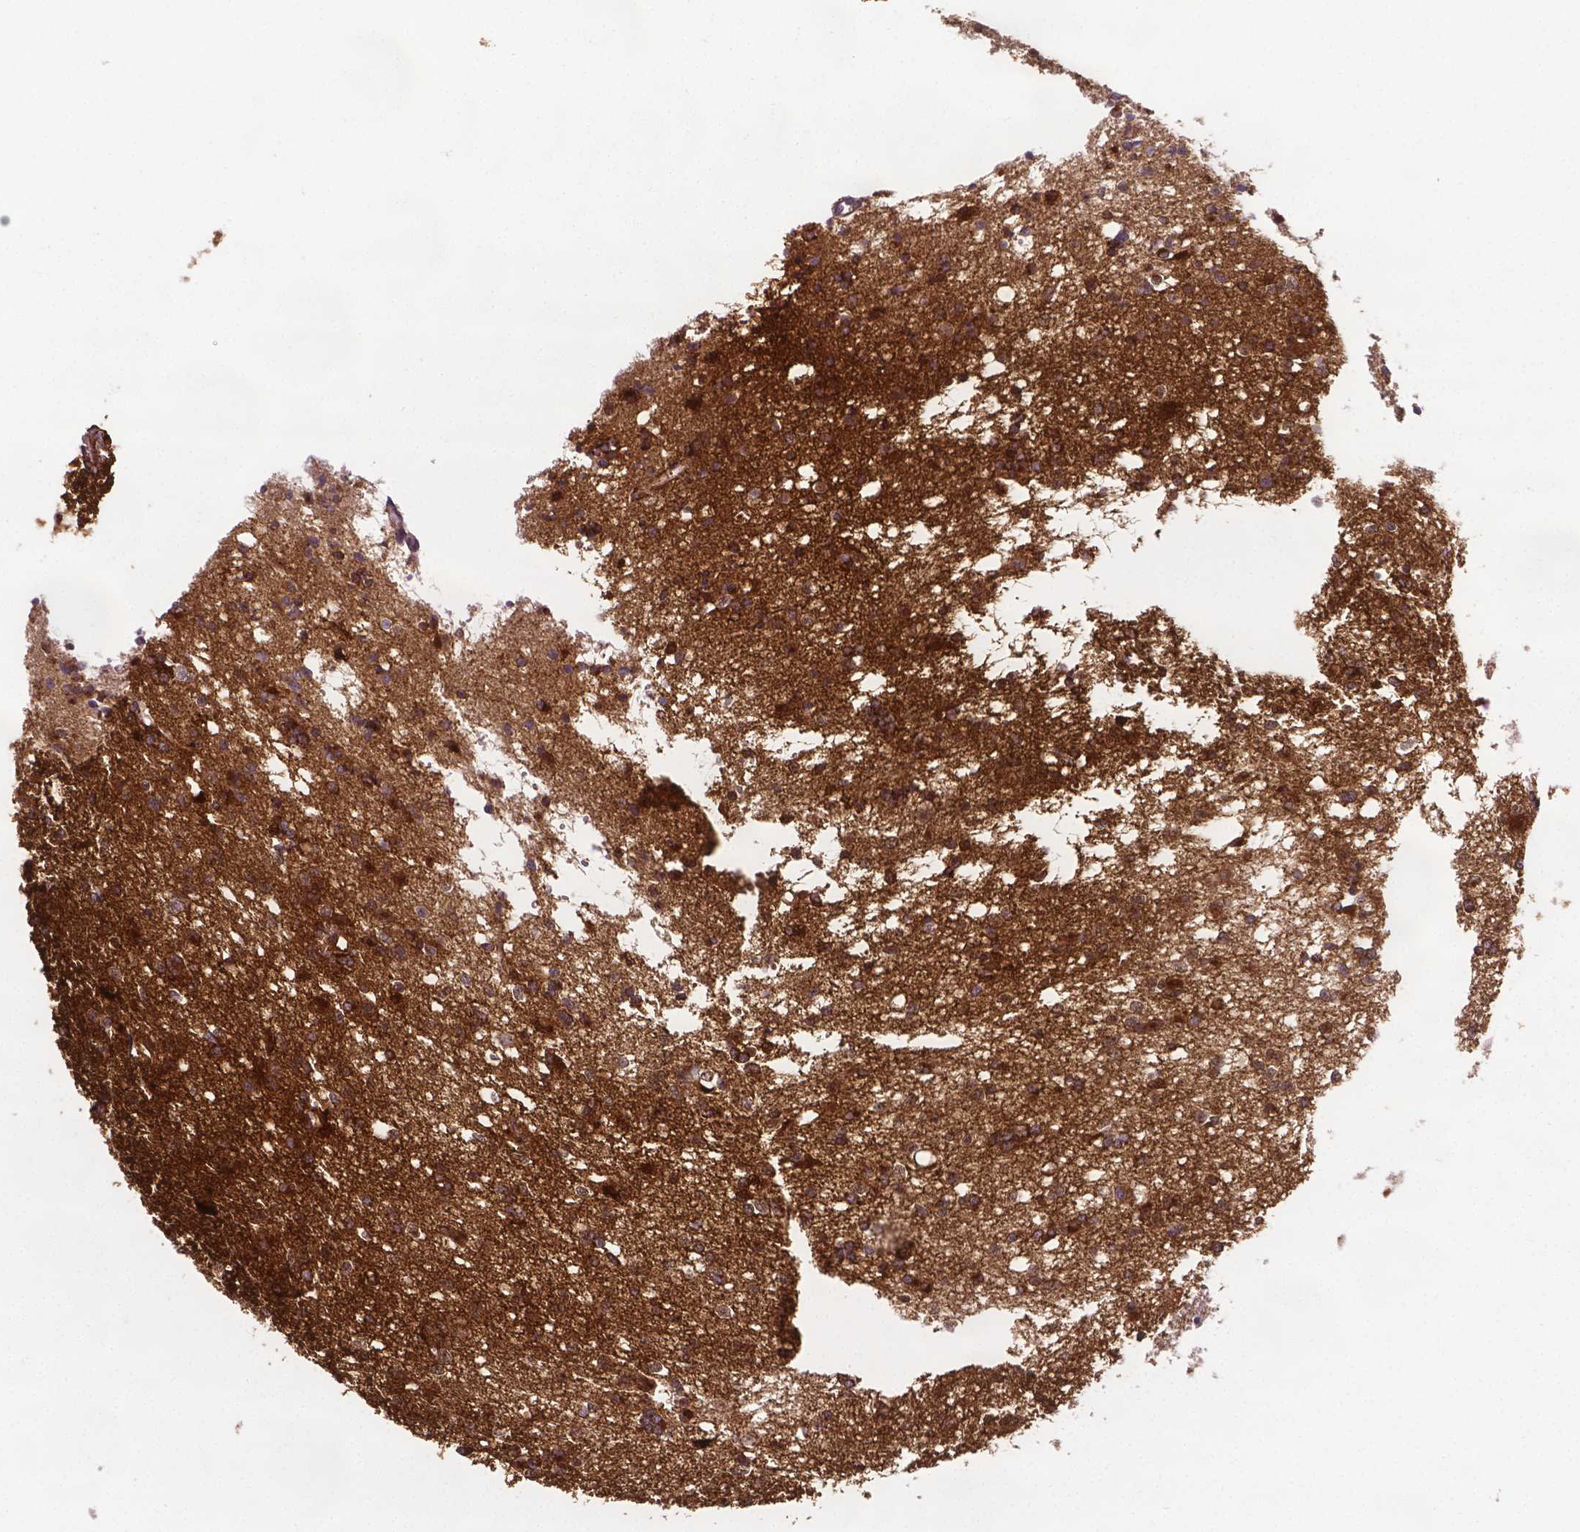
{"staining": {"intensity": "strong", "quantity": ">75%", "location": "cytoplasmic/membranous"}, "tissue": "glioma", "cell_type": "Tumor cells", "image_type": "cancer", "snomed": [{"axis": "morphology", "description": "Glioma, malignant, Low grade"}, {"axis": "topography", "description": "Brain"}], "caption": "Strong cytoplasmic/membranous positivity is present in about >75% of tumor cells in glioma. (DAB (3,3'-diaminobenzidine) = brown stain, brightfield microscopy at high magnification).", "gene": "APOE", "patient": {"sex": "male", "age": 64}}